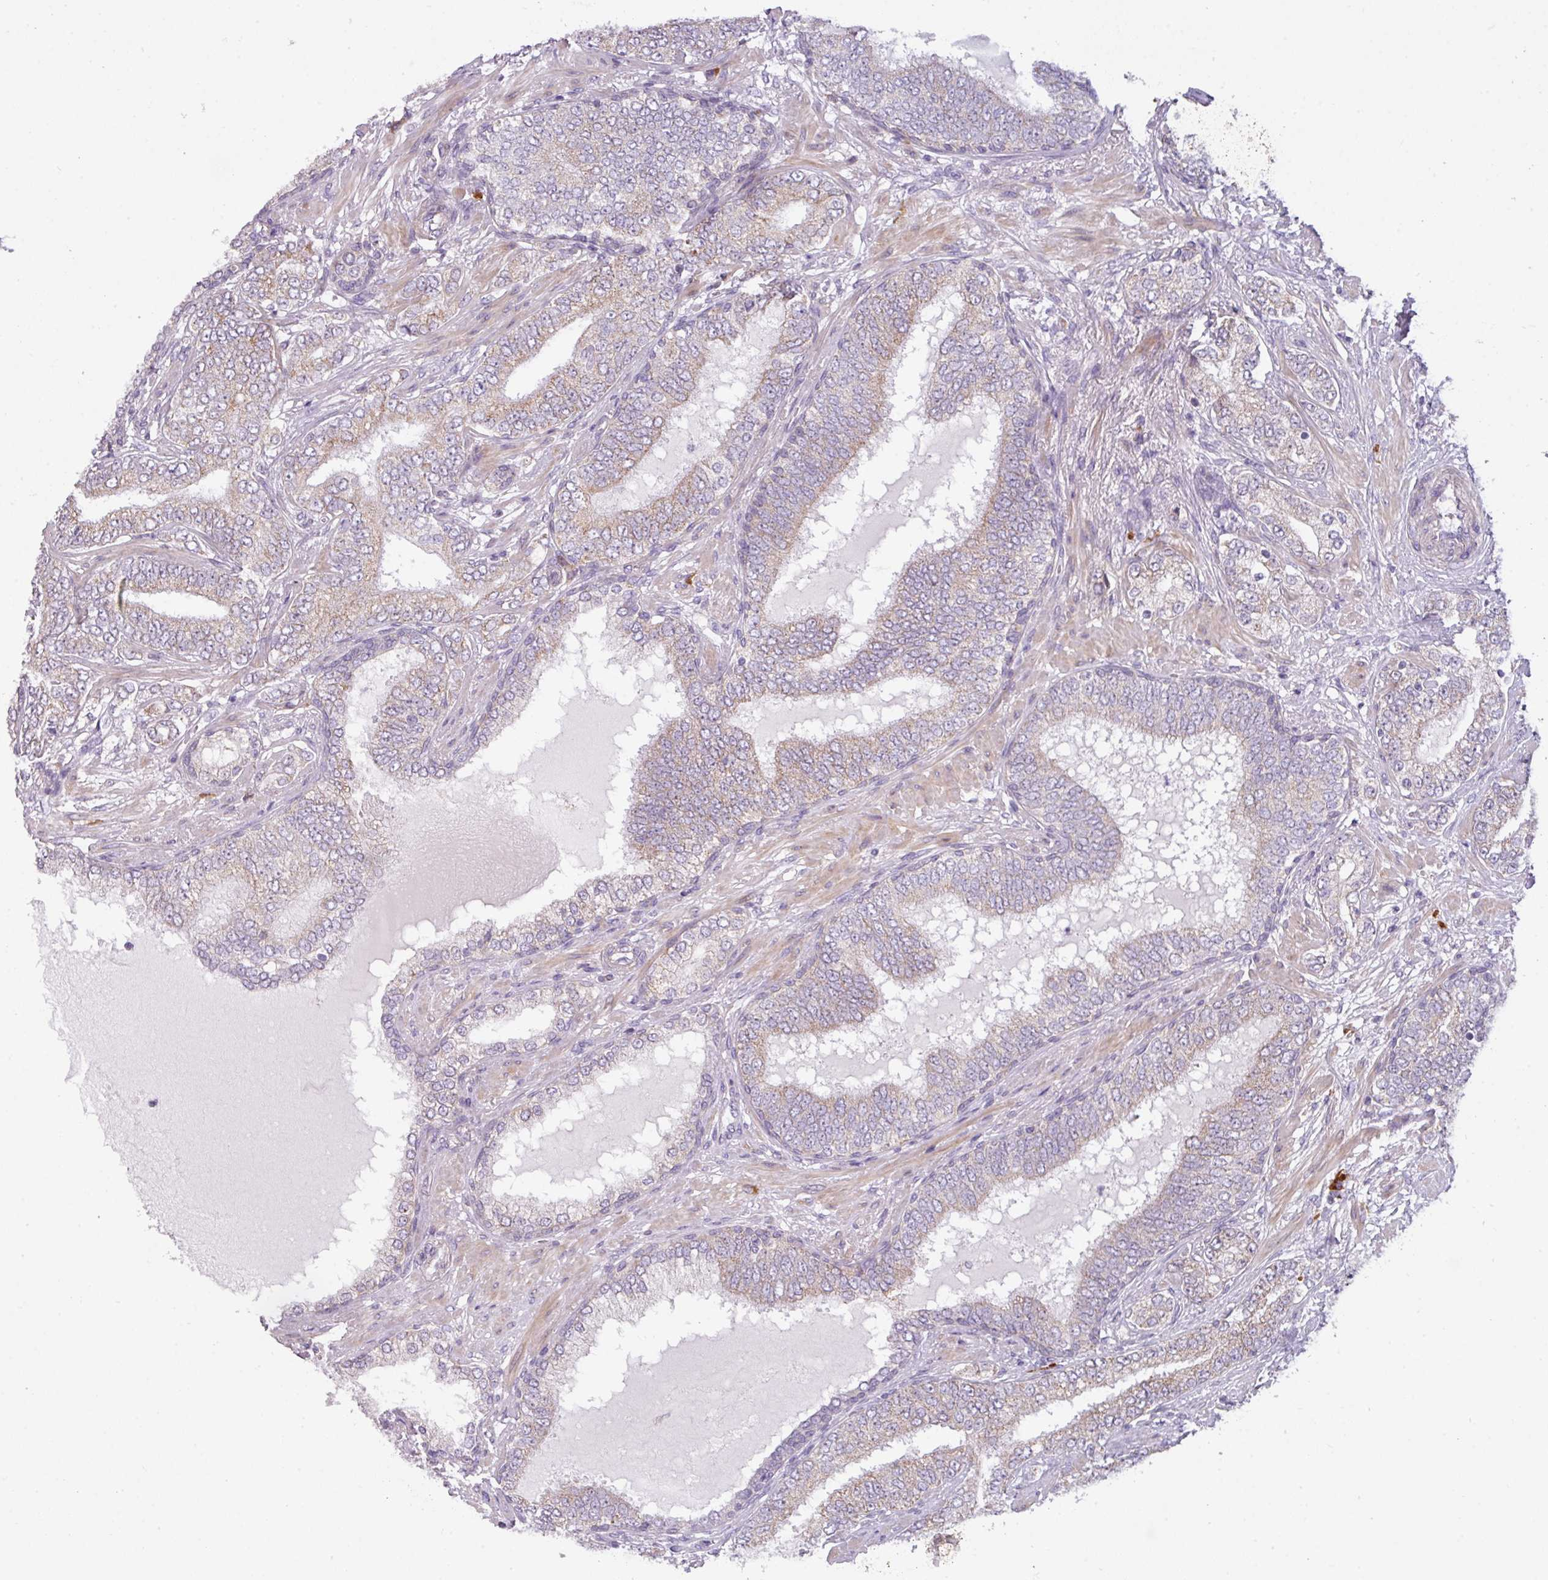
{"staining": {"intensity": "weak", "quantity": "<25%", "location": "cytoplasmic/membranous"}, "tissue": "prostate cancer", "cell_type": "Tumor cells", "image_type": "cancer", "snomed": [{"axis": "morphology", "description": "Adenocarcinoma, High grade"}, {"axis": "topography", "description": "Prostate"}], "caption": "This is an immunohistochemistry (IHC) micrograph of prostate cancer (high-grade adenocarcinoma). There is no staining in tumor cells.", "gene": "C2orf68", "patient": {"sex": "male", "age": 72}}